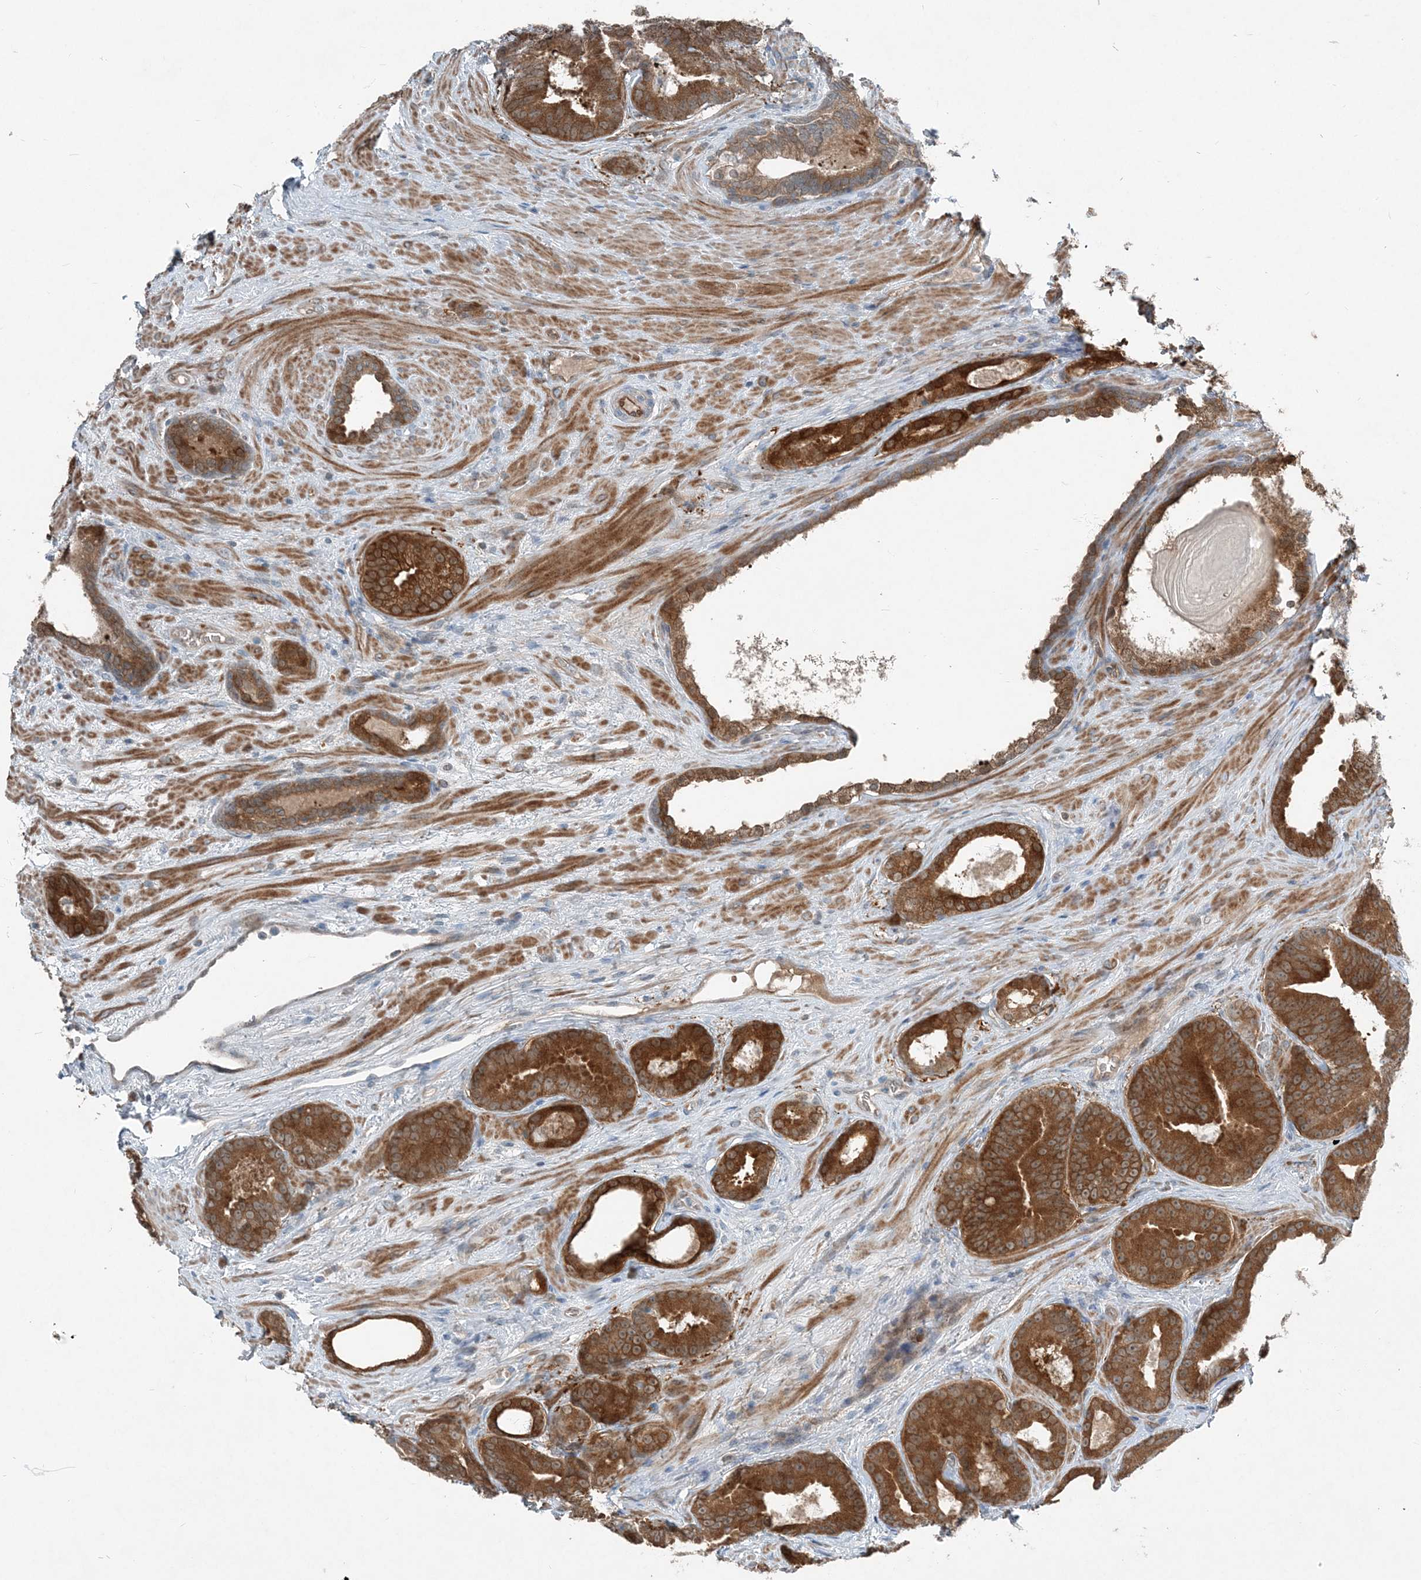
{"staining": {"intensity": "strong", "quantity": ">75%", "location": "cytoplasmic/membranous"}, "tissue": "prostate cancer", "cell_type": "Tumor cells", "image_type": "cancer", "snomed": [{"axis": "morphology", "description": "Adenocarcinoma, High grade"}, {"axis": "topography", "description": "Prostate"}], "caption": "This histopathology image shows prostate cancer stained with immunohistochemistry (IHC) to label a protein in brown. The cytoplasmic/membranous of tumor cells show strong positivity for the protein. Nuclei are counter-stained blue.", "gene": "ARMH1", "patient": {"sex": "male", "age": 66}}